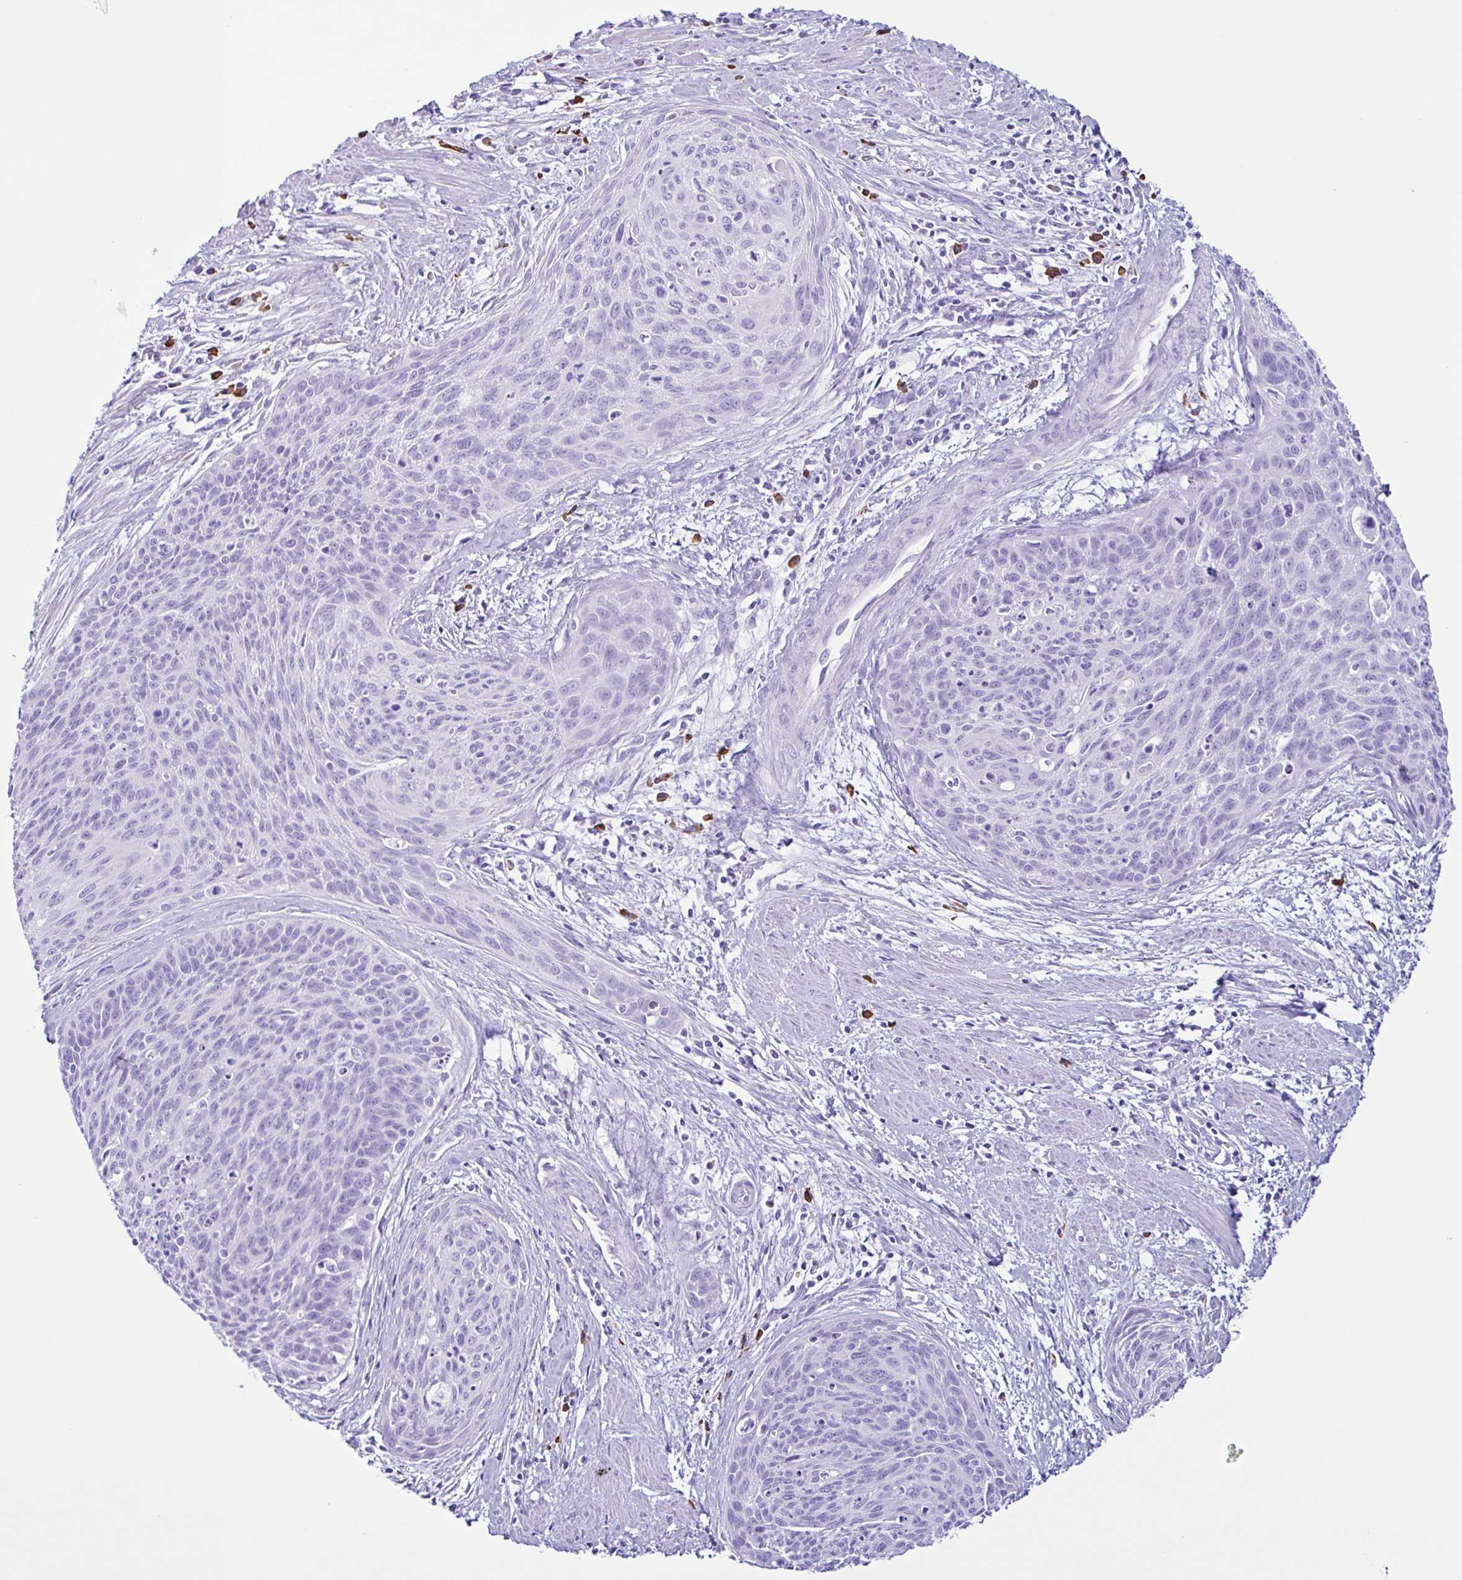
{"staining": {"intensity": "negative", "quantity": "none", "location": "none"}, "tissue": "cervical cancer", "cell_type": "Tumor cells", "image_type": "cancer", "snomed": [{"axis": "morphology", "description": "Squamous cell carcinoma, NOS"}, {"axis": "topography", "description": "Cervix"}], "caption": "Immunohistochemistry of human cervical squamous cell carcinoma displays no positivity in tumor cells. The staining is performed using DAB (3,3'-diaminobenzidine) brown chromogen with nuclei counter-stained in using hematoxylin.", "gene": "PIGF", "patient": {"sex": "female", "age": 55}}